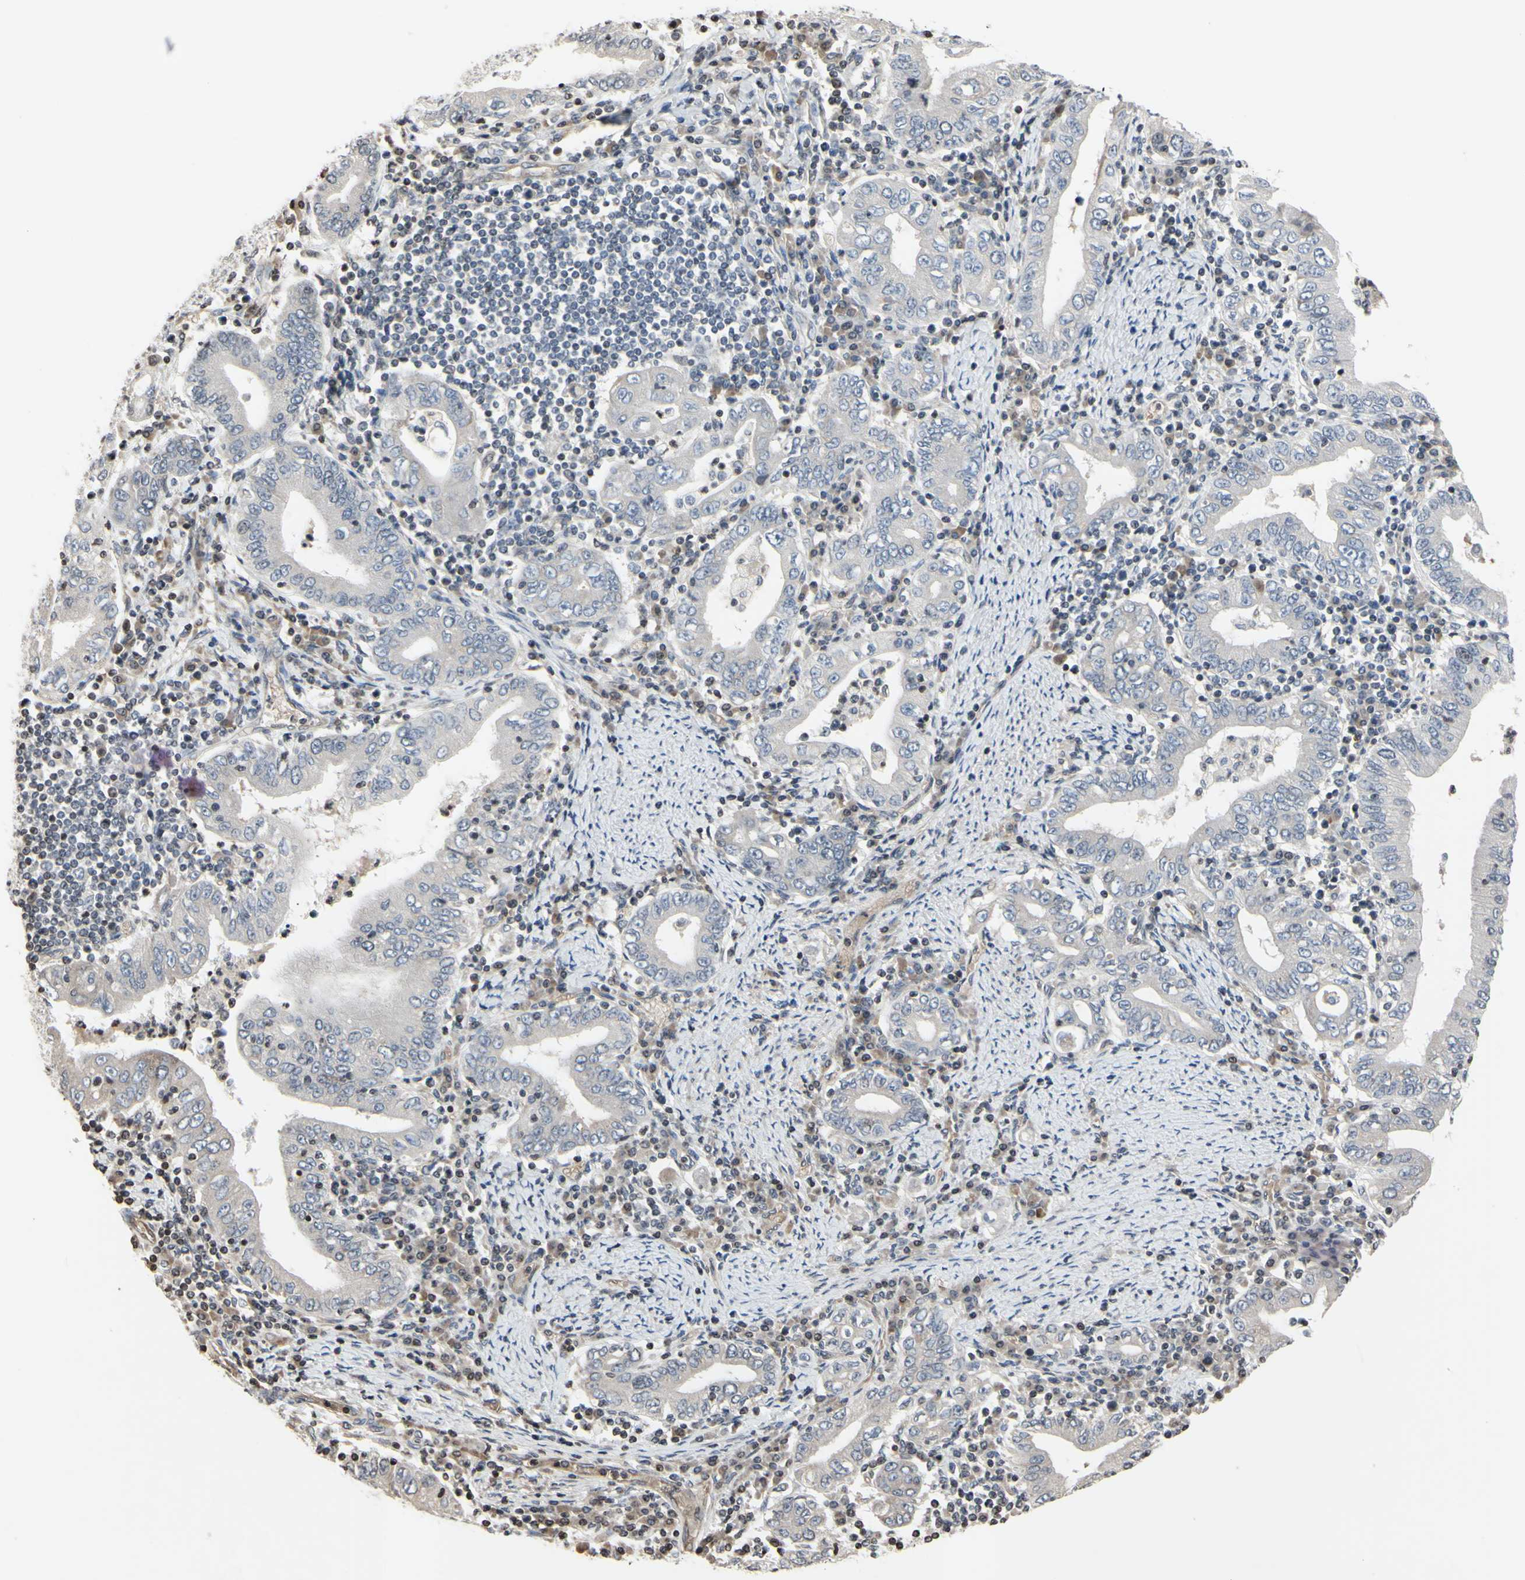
{"staining": {"intensity": "negative", "quantity": "none", "location": "none"}, "tissue": "stomach cancer", "cell_type": "Tumor cells", "image_type": "cancer", "snomed": [{"axis": "morphology", "description": "Normal tissue, NOS"}, {"axis": "morphology", "description": "Adenocarcinoma, NOS"}, {"axis": "topography", "description": "Esophagus"}, {"axis": "topography", "description": "Stomach, upper"}, {"axis": "topography", "description": "Peripheral nerve tissue"}], "caption": "The immunohistochemistry photomicrograph has no significant positivity in tumor cells of adenocarcinoma (stomach) tissue.", "gene": "ARG1", "patient": {"sex": "male", "age": 62}}